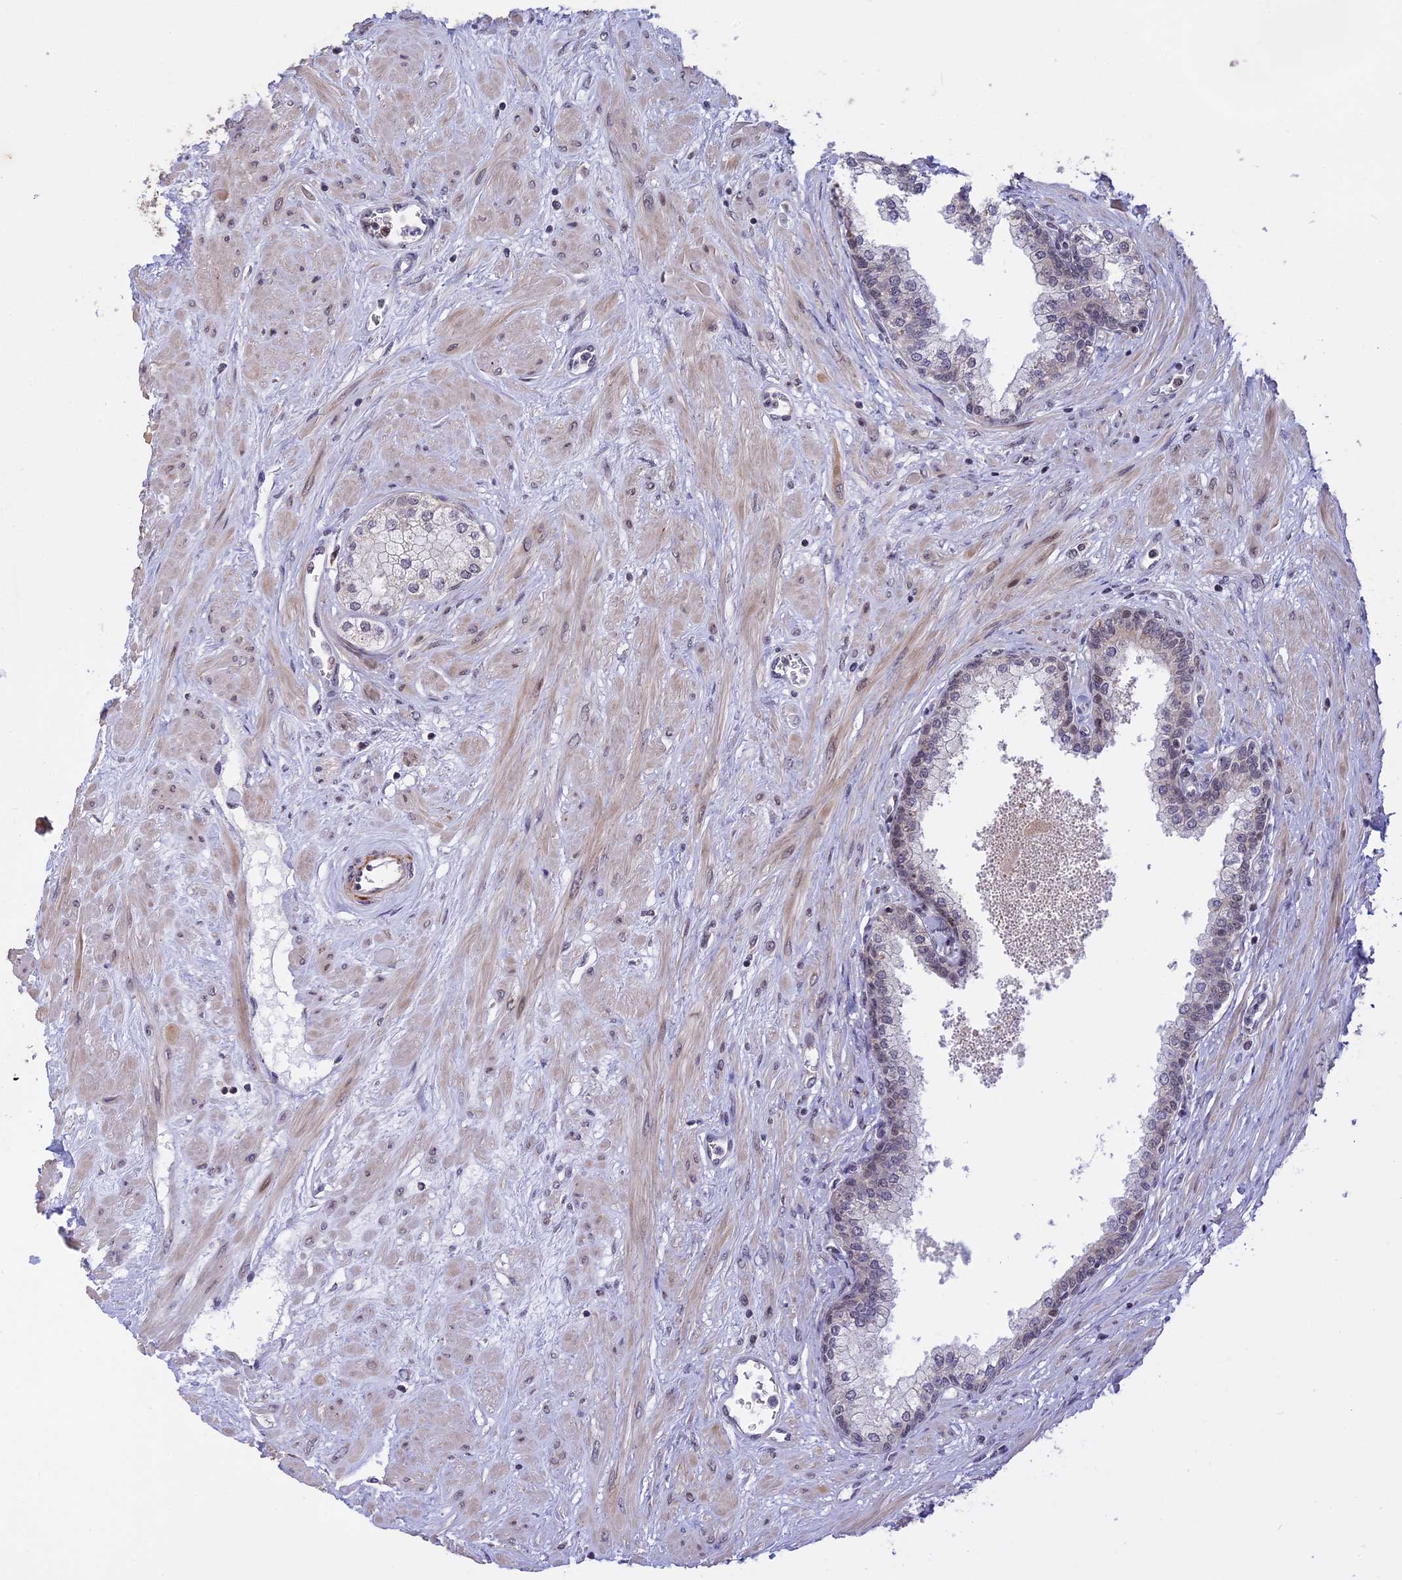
{"staining": {"intensity": "negative", "quantity": "none", "location": "none"}, "tissue": "prostate", "cell_type": "Glandular cells", "image_type": "normal", "snomed": [{"axis": "morphology", "description": "Normal tissue, NOS"}, {"axis": "topography", "description": "Prostate"}], "caption": "Immunohistochemistry (IHC) micrograph of unremarkable prostate stained for a protein (brown), which displays no positivity in glandular cells. (Stains: DAB (3,3'-diaminobenzidine) immunohistochemistry with hematoxylin counter stain, Microscopy: brightfield microscopy at high magnification).", "gene": "POLR2C", "patient": {"sex": "male", "age": 60}}